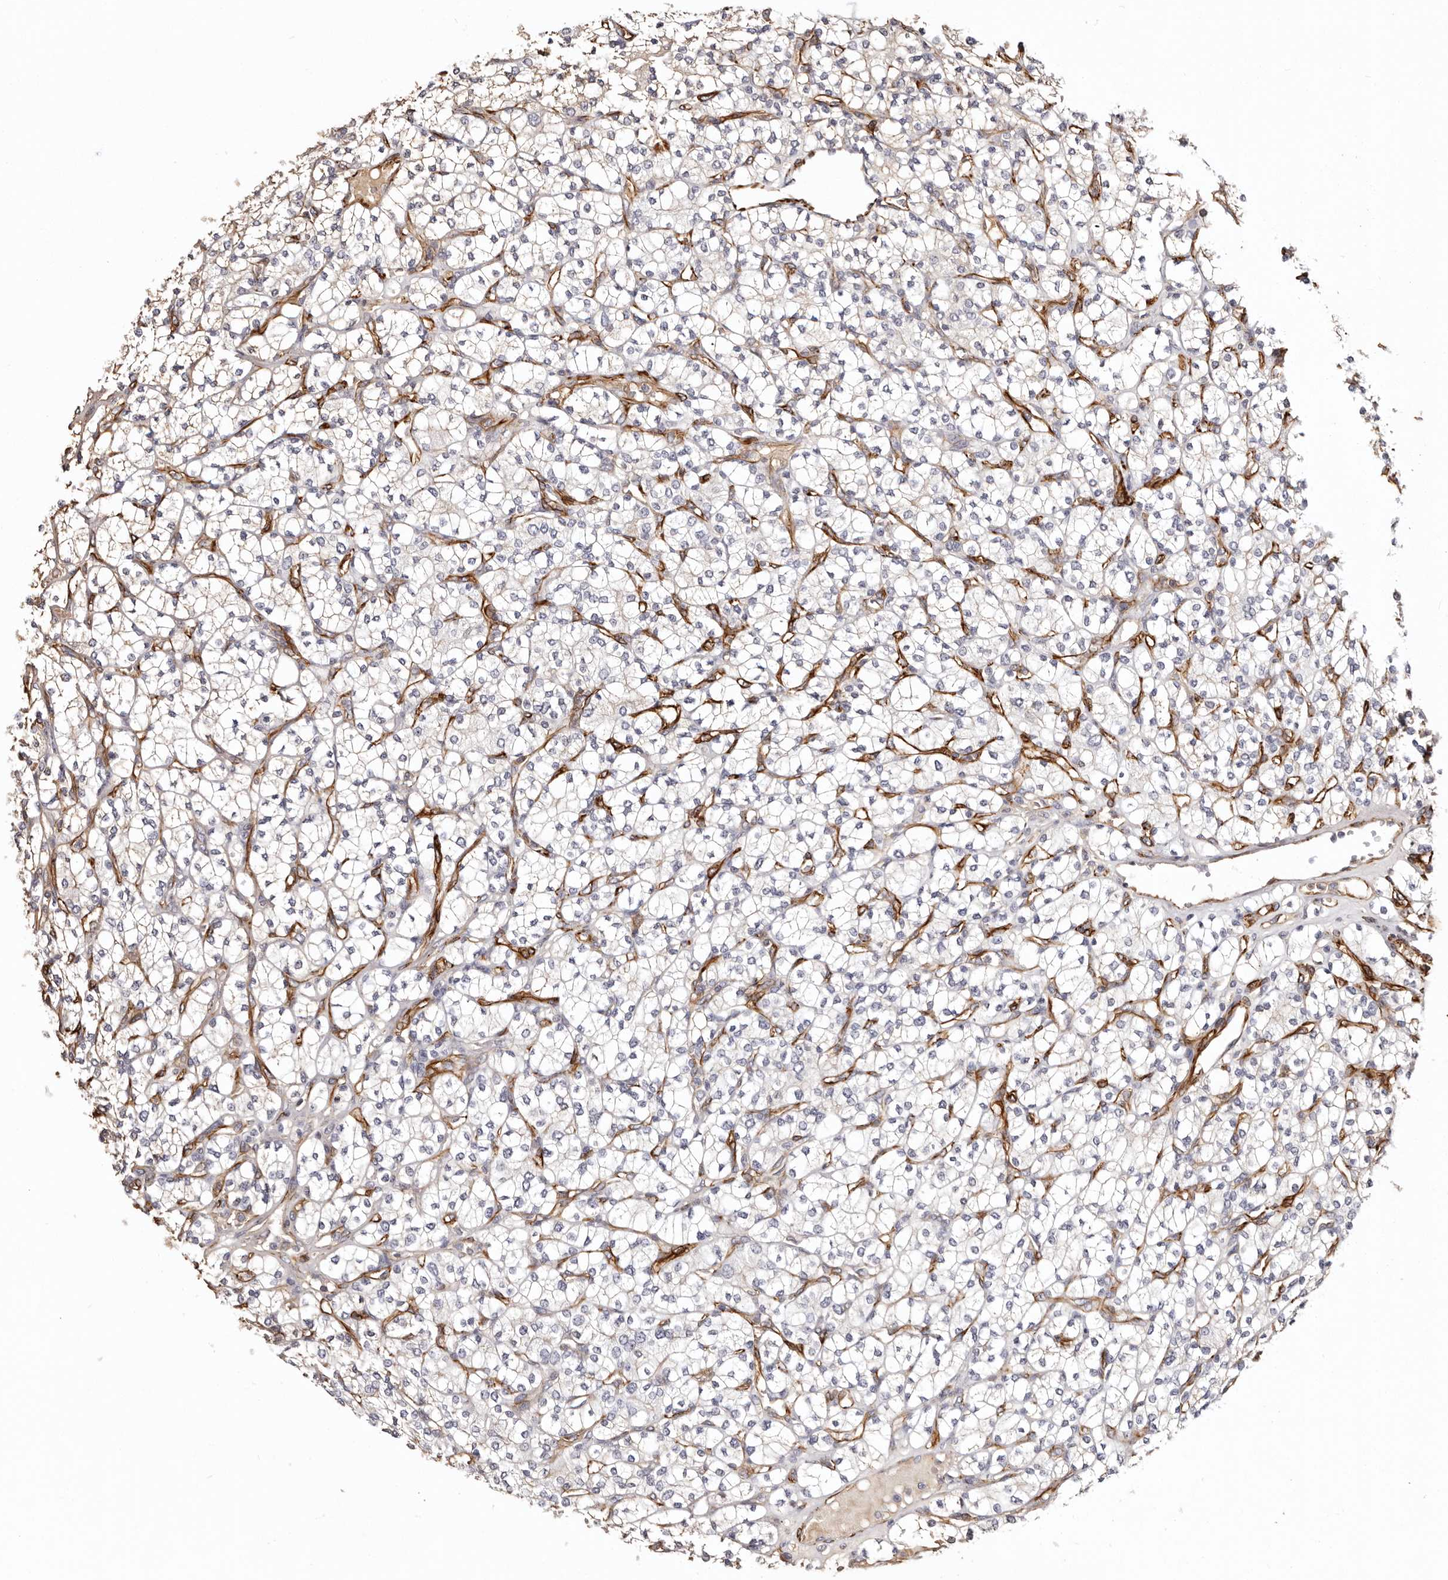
{"staining": {"intensity": "negative", "quantity": "none", "location": "none"}, "tissue": "renal cancer", "cell_type": "Tumor cells", "image_type": "cancer", "snomed": [{"axis": "morphology", "description": "Adenocarcinoma, NOS"}, {"axis": "topography", "description": "Kidney"}], "caption": "An IHC photomicrograph of renal adenocarcinoma is shown. There is no staining in tumor cells of renal adenocarcinoma.", "gene": "ZNF557", "patient": {"sex": "male", "age": 77}}